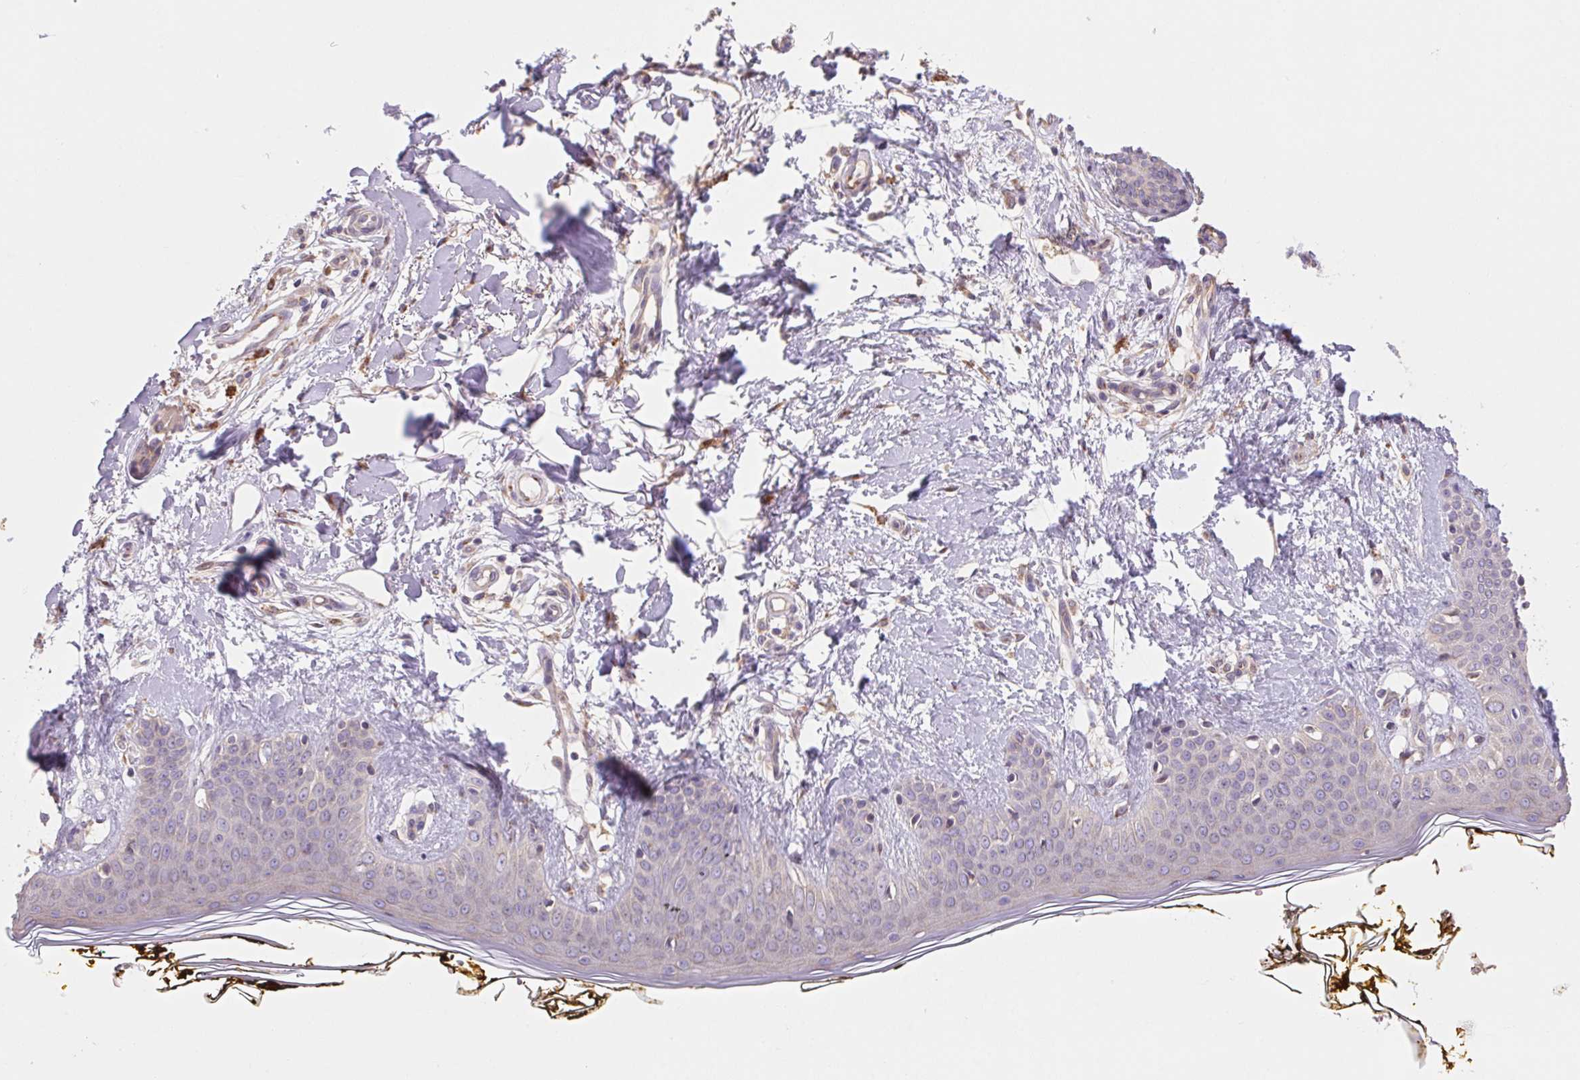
{"staining": {"intensity": "moderate", "quantity": "25%-75%", "location": "cytoplasmic/membranous"}, "tissue": "skin", "cell_type": "Fibroblasts", "image_type": "normal", "snomed": [{"axis": "morphology", "description": "Normal tissue, NOS"}, {"axis": "topography", "description": "Skin"}], "caption": "Immunohistochemical staining of unremarkable skin demonstrates moderate cytoplasmic/membranous protein expression in approximately 25%-75% of fibroblasts.", "gene": "RAB1A", "patient": {"sex": "female", "age": 34}}